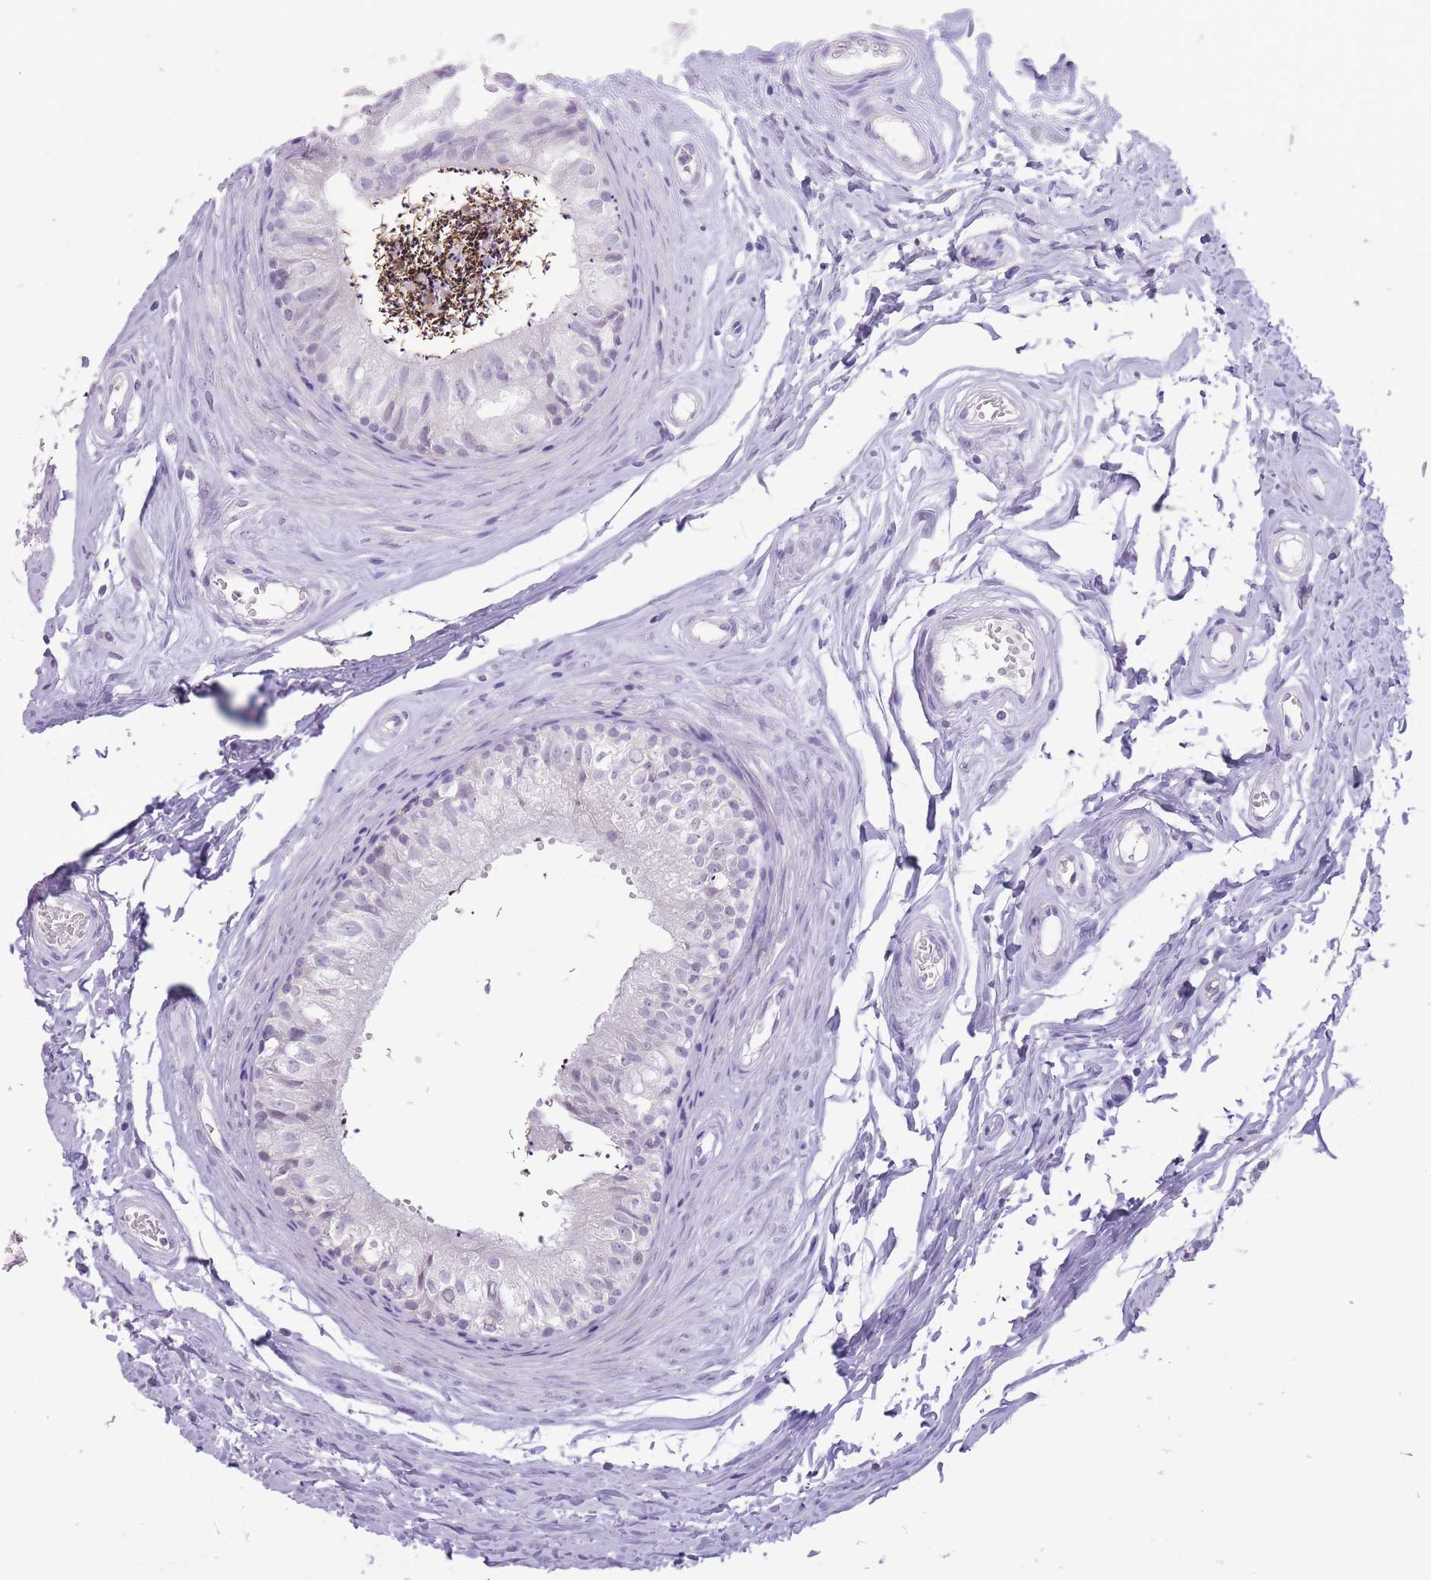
{"staining": {"intensity": "negative", "quantity": "none", "location": "none"}, "tissue": "epididymis", "cell_type": "Glandular cells", "image_type": "normal", "snomed": [{"axis": "morphology", "description": "Normal tissue, NOS"}, {"axis": "topography", "description": "Epididymis"}], "caption": "An immunohistochemistry (IHC) photomicrograph of benign epididymis is shown. There is no staining in glandular cells of epididymis. The staining was performed using DAB (3,3'-diaminobenzidine) to visualize the protein expression in brown, while the nuclei were stained in blue with hematoxylin (Magnification: 20x).", "gene": "ERICH4", "patient": {"sex": "male", "age": 56}}